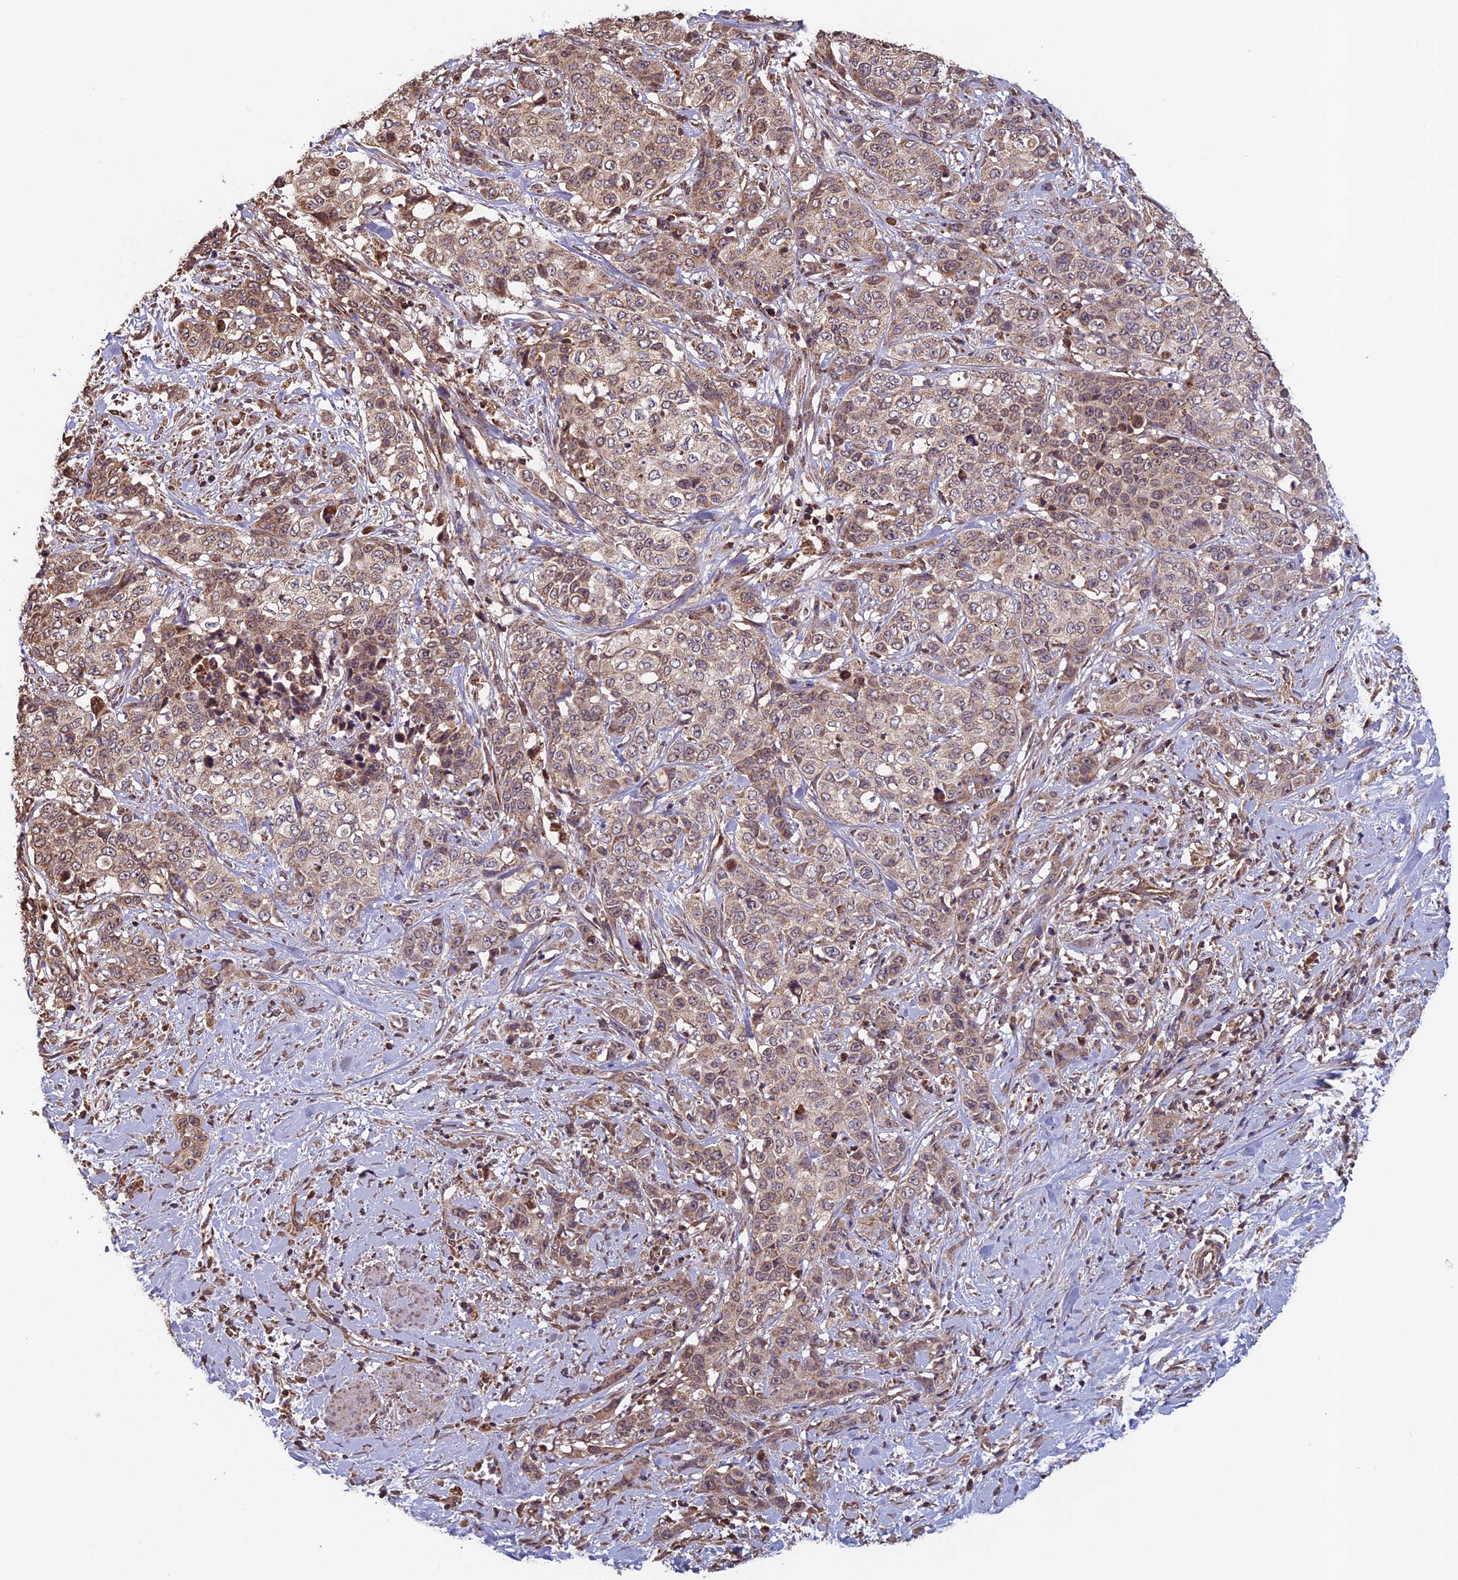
{"staining": {"intensity": "moderate", "quantity": ">75%", "location": "cytoplasmic/membranous"}, "tissue": "stomach cancer", "cell_type": "Tumor cells", "image_type": "cancer", "snomed": [{"axis": "morphology", "description": "Adenocarcinoma, NOS"}, {"axis": "topography", "description": "Stomach, upper"}], "caption": "Adenocarcinoma (stomach) was stained to show a protein in brown. There is medium levels of moderate cytoplasmic/membranous positivity in approximately >75% of tumor cells. (brown staining indicates protein expression, while blue staining denotes nuclei).", "gene": "CCDC15", "patient": {"sex": "male", "age": 62}}